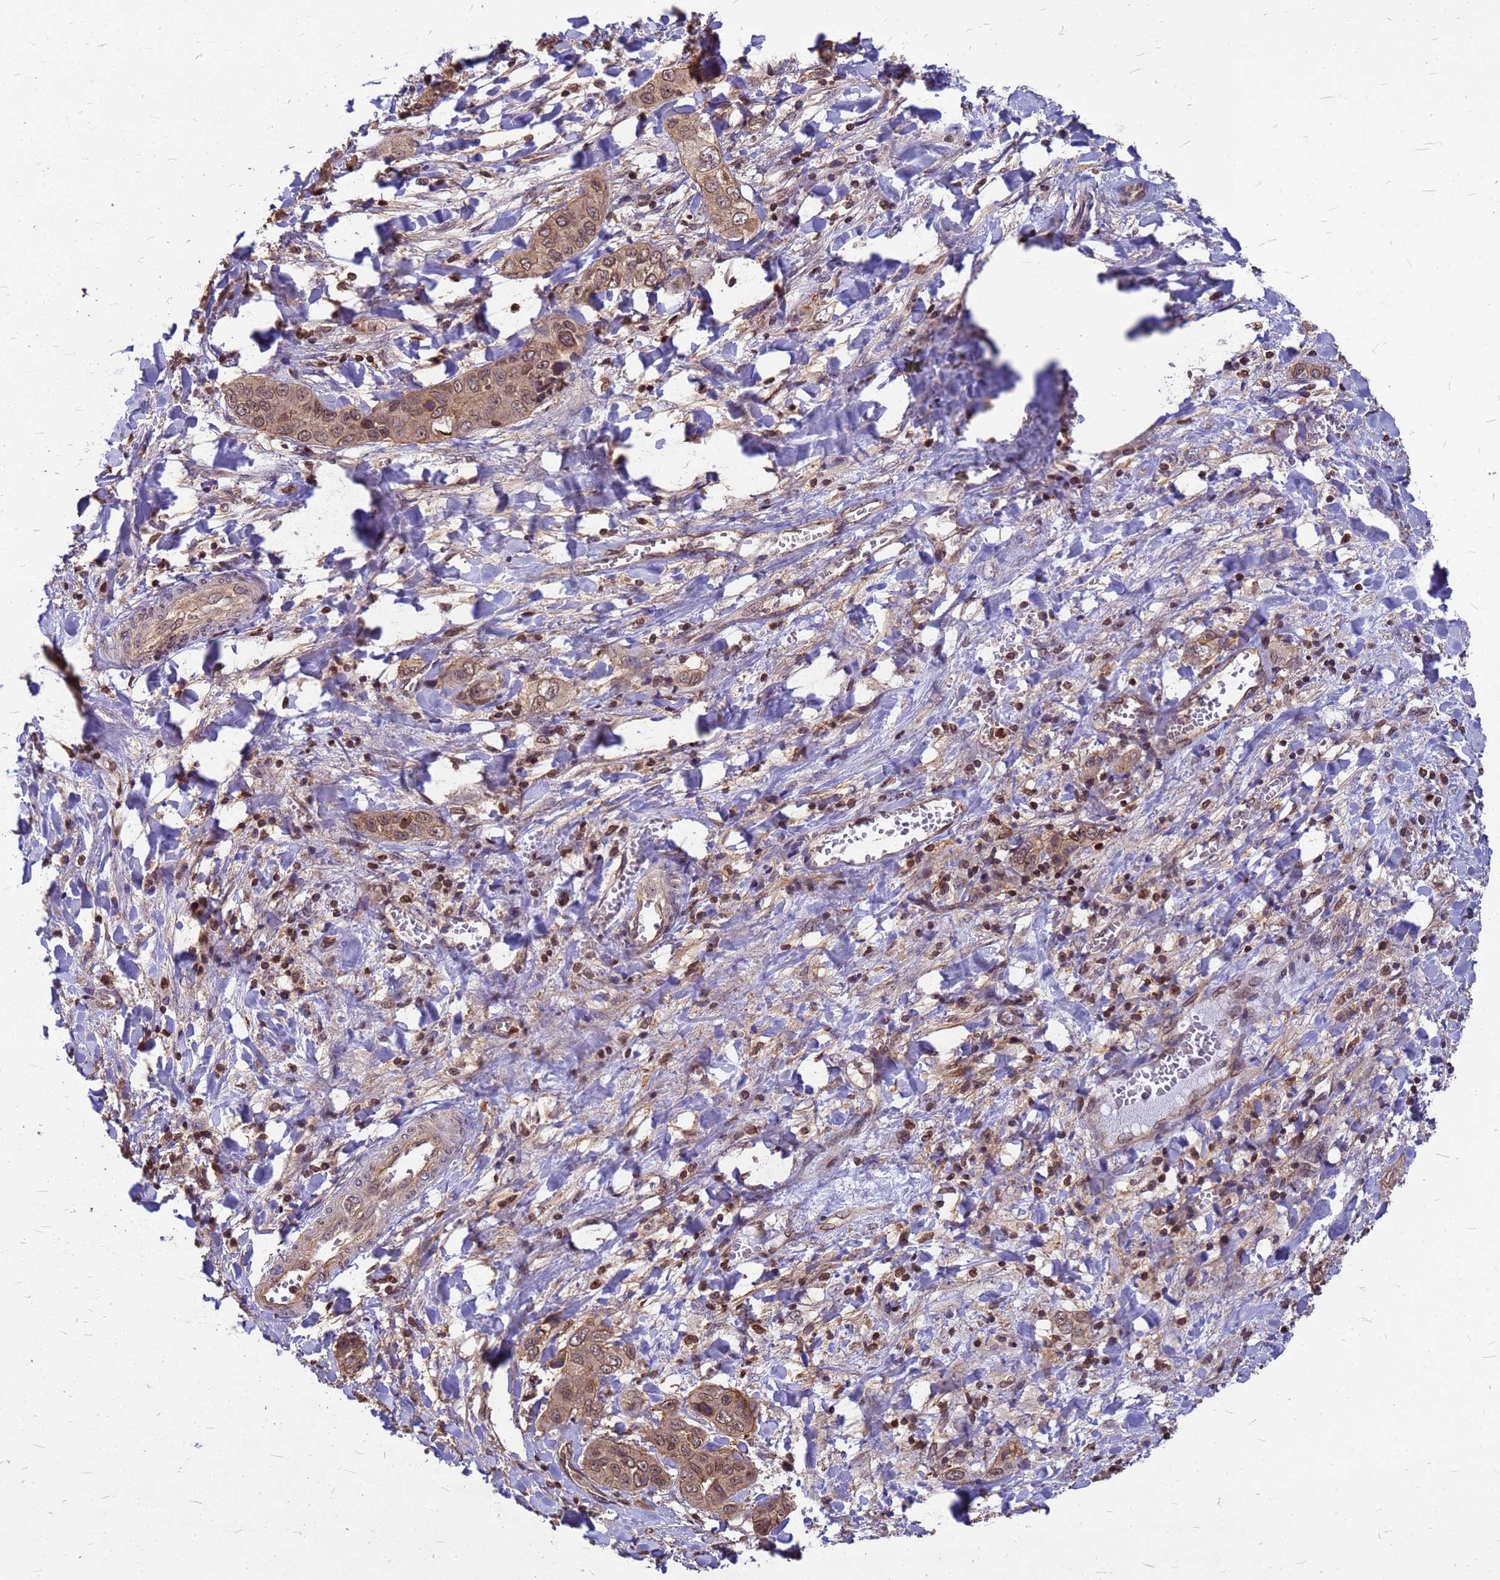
{"staining": {"intensity": "moderate", "quantity": ">75%", "location": "cytoplasmic/membranous,nuclear"}, "tissue": "liver cancer", "cell_type": "Tumor cells", "image_type": "cancer", "snomed": [{"axis": "morphology", "description": "Cholangiocarcinoma"}, {"axis": "topography", "description": "Liver"}], "caption": "Liver cancer (cholangiocarcinoma) stained with DAB immunohistochemistry (IHC) exhibits medium levels of moderate cytoplasmic/membranous and nuclear expression in about >75% of tumor cells.", "gene": "C1orf35", "patient": {"sex": "female", "age": 52}}